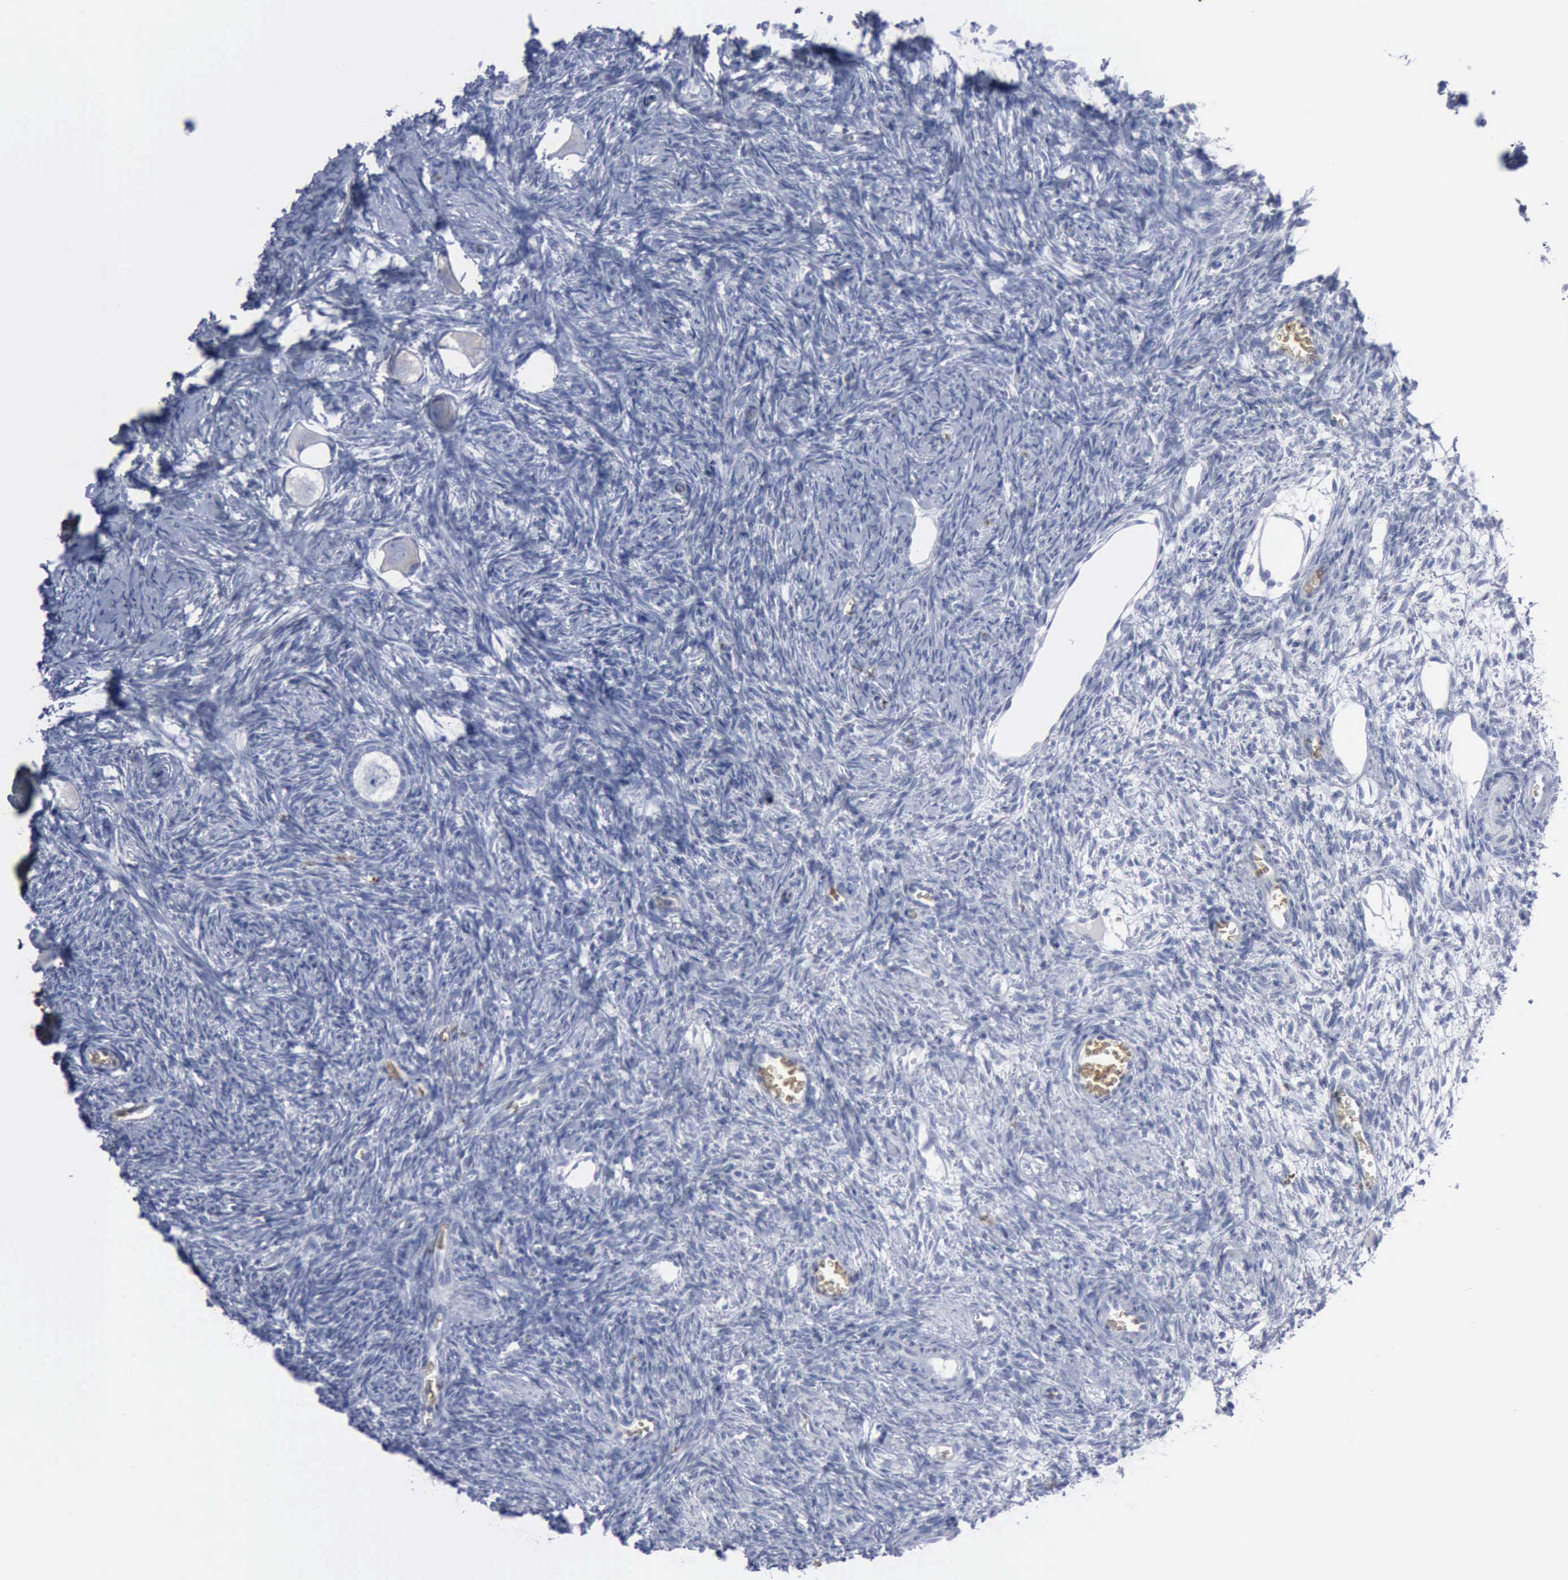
{"staining": {"intensity": "negative", "quantity": "none", "location": "none"}, "tissue": "ovary", "cell_type": "Follicle cells", "image_type": "normal", "snomed": [{"axis": "morphology", "description": "Normal tissue, NOS"}, {"axis": "topography", "description": "Ovary"}], "caption": "High magnification brightfield microscopy of unremarkable ovary stained with DAB (brown) and counterstained with hematoxylin (blue): follicle cells show no significant positivity.", "gene": "TGFB1", "patient": {"sex": "female", "age": 27}}